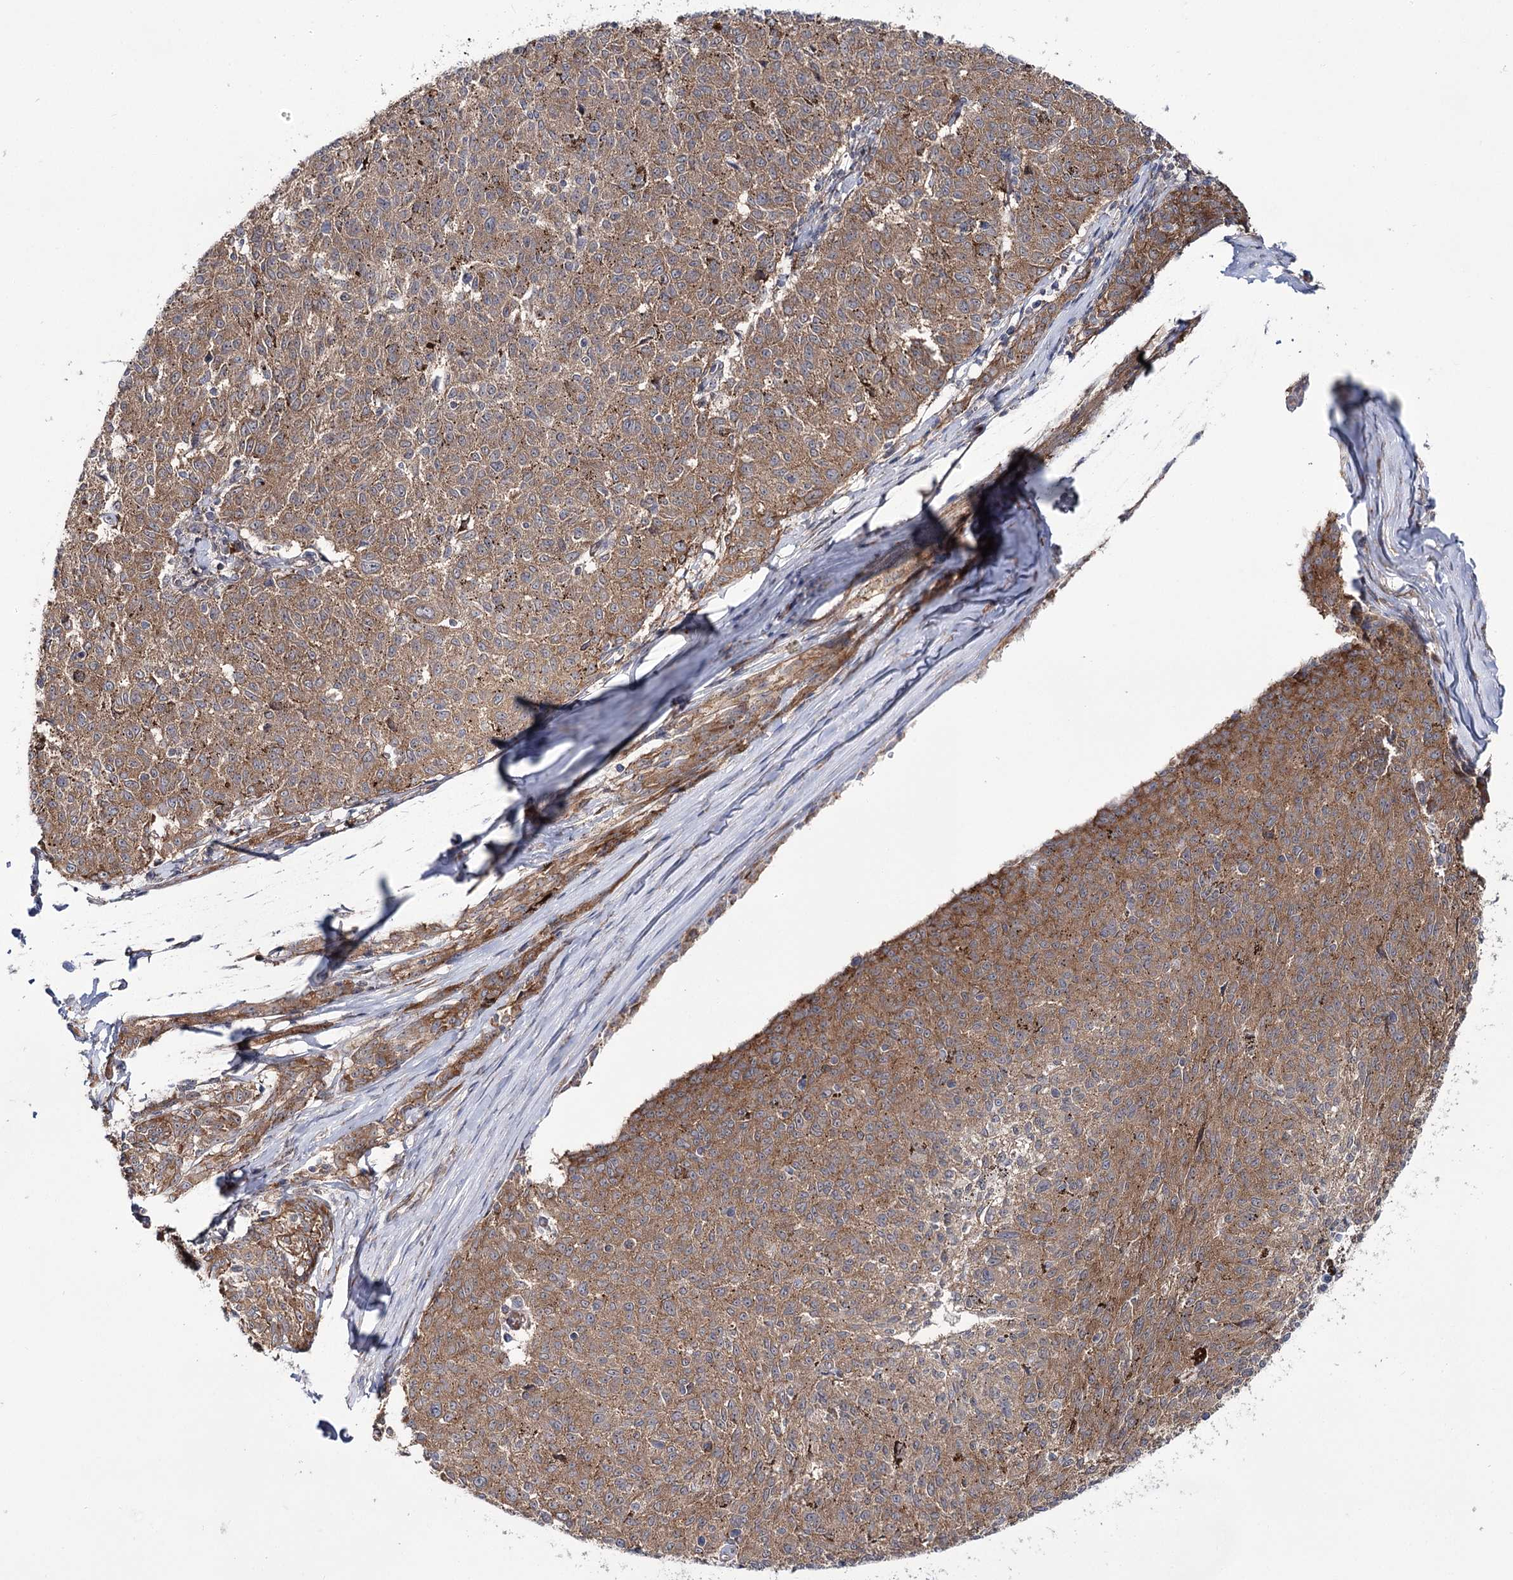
{"staining": {"intensity": "moderate", "quantity": ">75%", "location": "cytoplasmic/membranous"}, "tissue": "melanoma", "cell_type": "Tumor cells", "image_type": "cancer", "snomed": [{"axis": "morphology", "description": "Malignant melanoma, NOS"}, {"axis": "topography", "description": "Skin"}], "caption": "There is medium levels of moderate cytoplasmic/membranous staining in tumor cells of melanoma, as demonstrated by immunohistochemical staining (brown color).", "gene": "VWA2", "patient": {"sex": "female", "age": 72}}